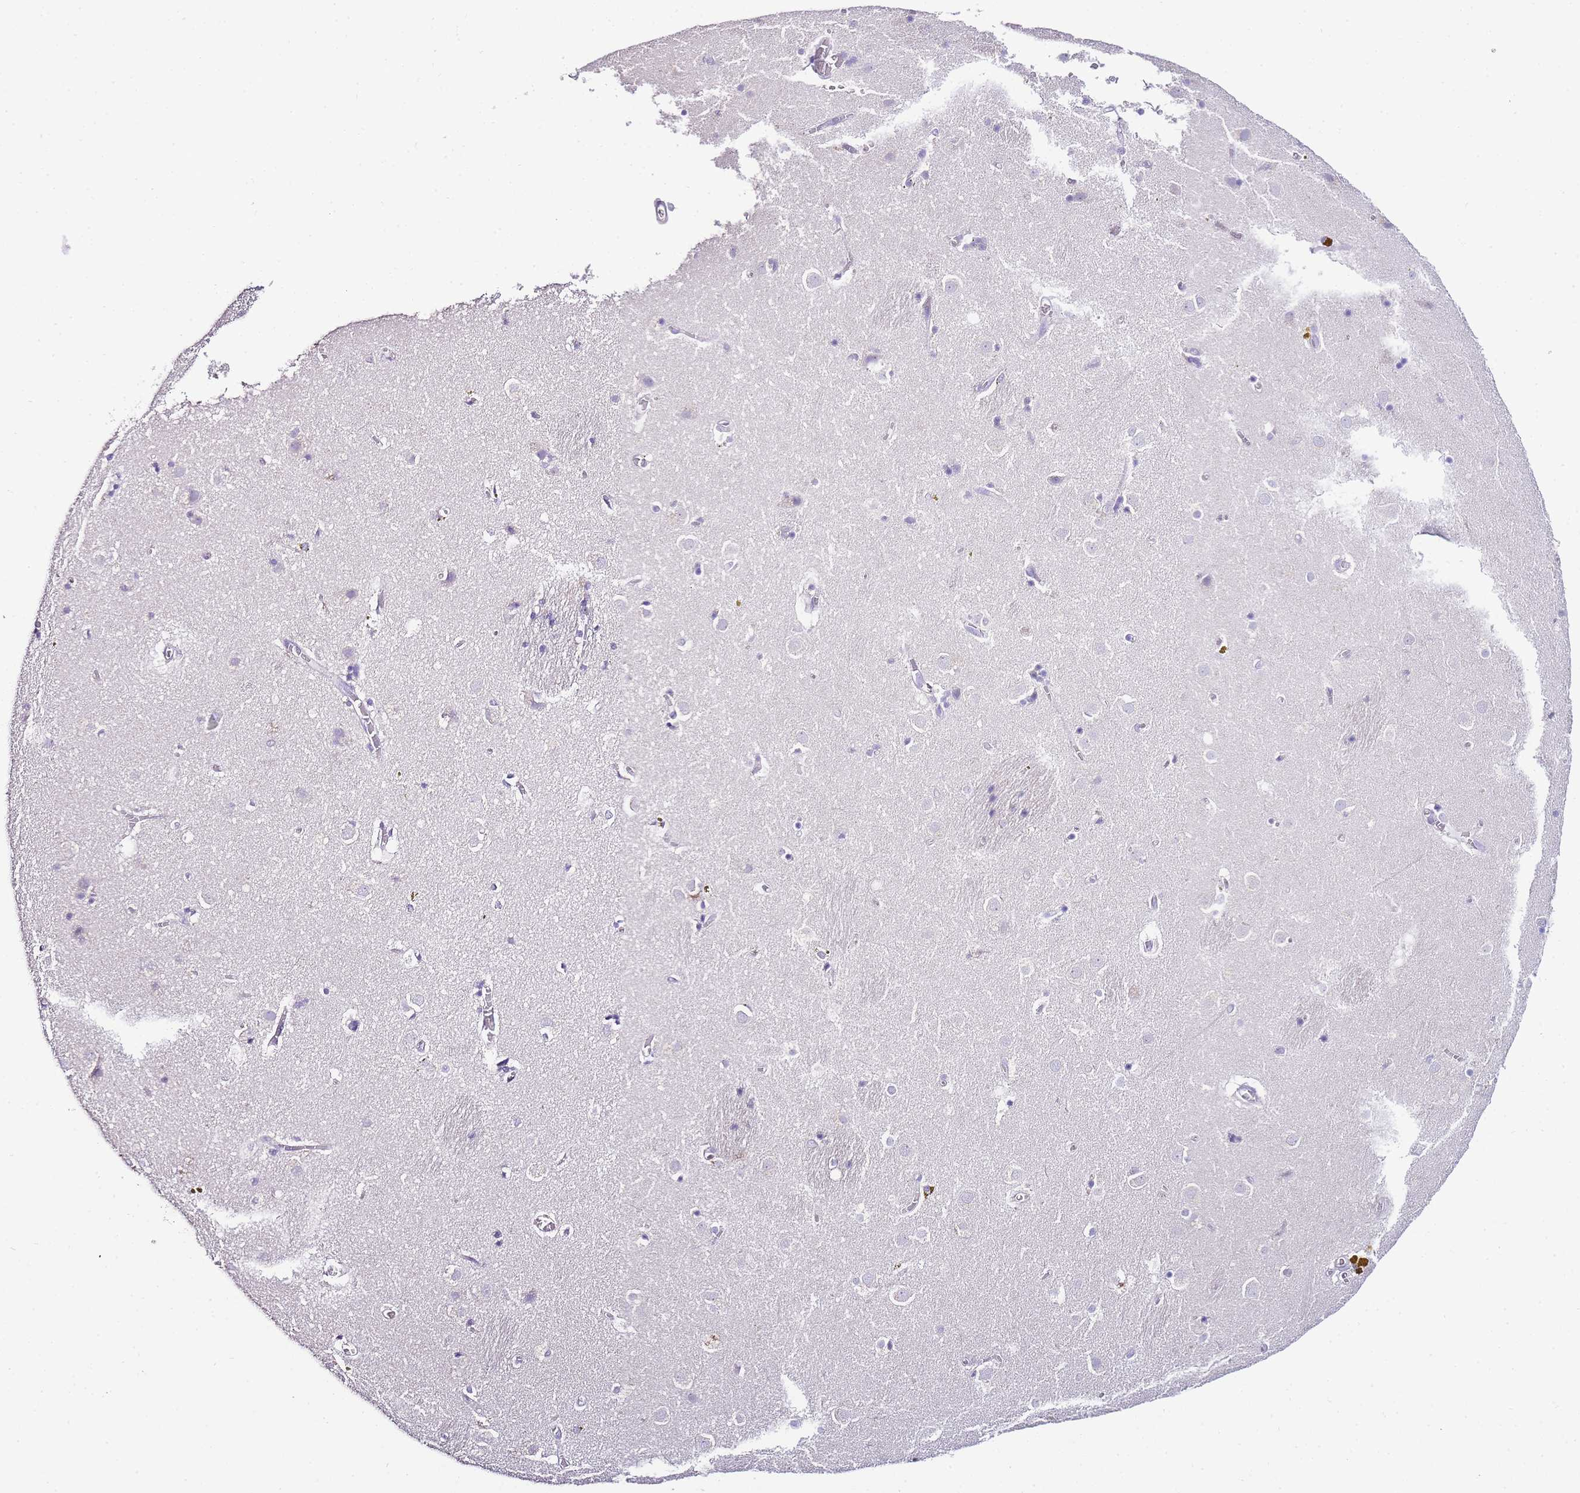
{"staining": {"intensity": "negative", "quantity": "none", "location": "none"}, "tissue": "caudate", "cell_type": "Glial cells", "image_type": "normal", "snomed": [{"axis": "morphology", "description": "Normal tissue, NOS"}, {"axis": "topography", "description": "Lateral ventricle wall"}], "caption": "Human caudate stained for a protein using immunohistochemistry (IHC) demonstrates no positivity in glial cells.", "gene": "DPP4", "patient": {"sex": "male", "age": 70}}